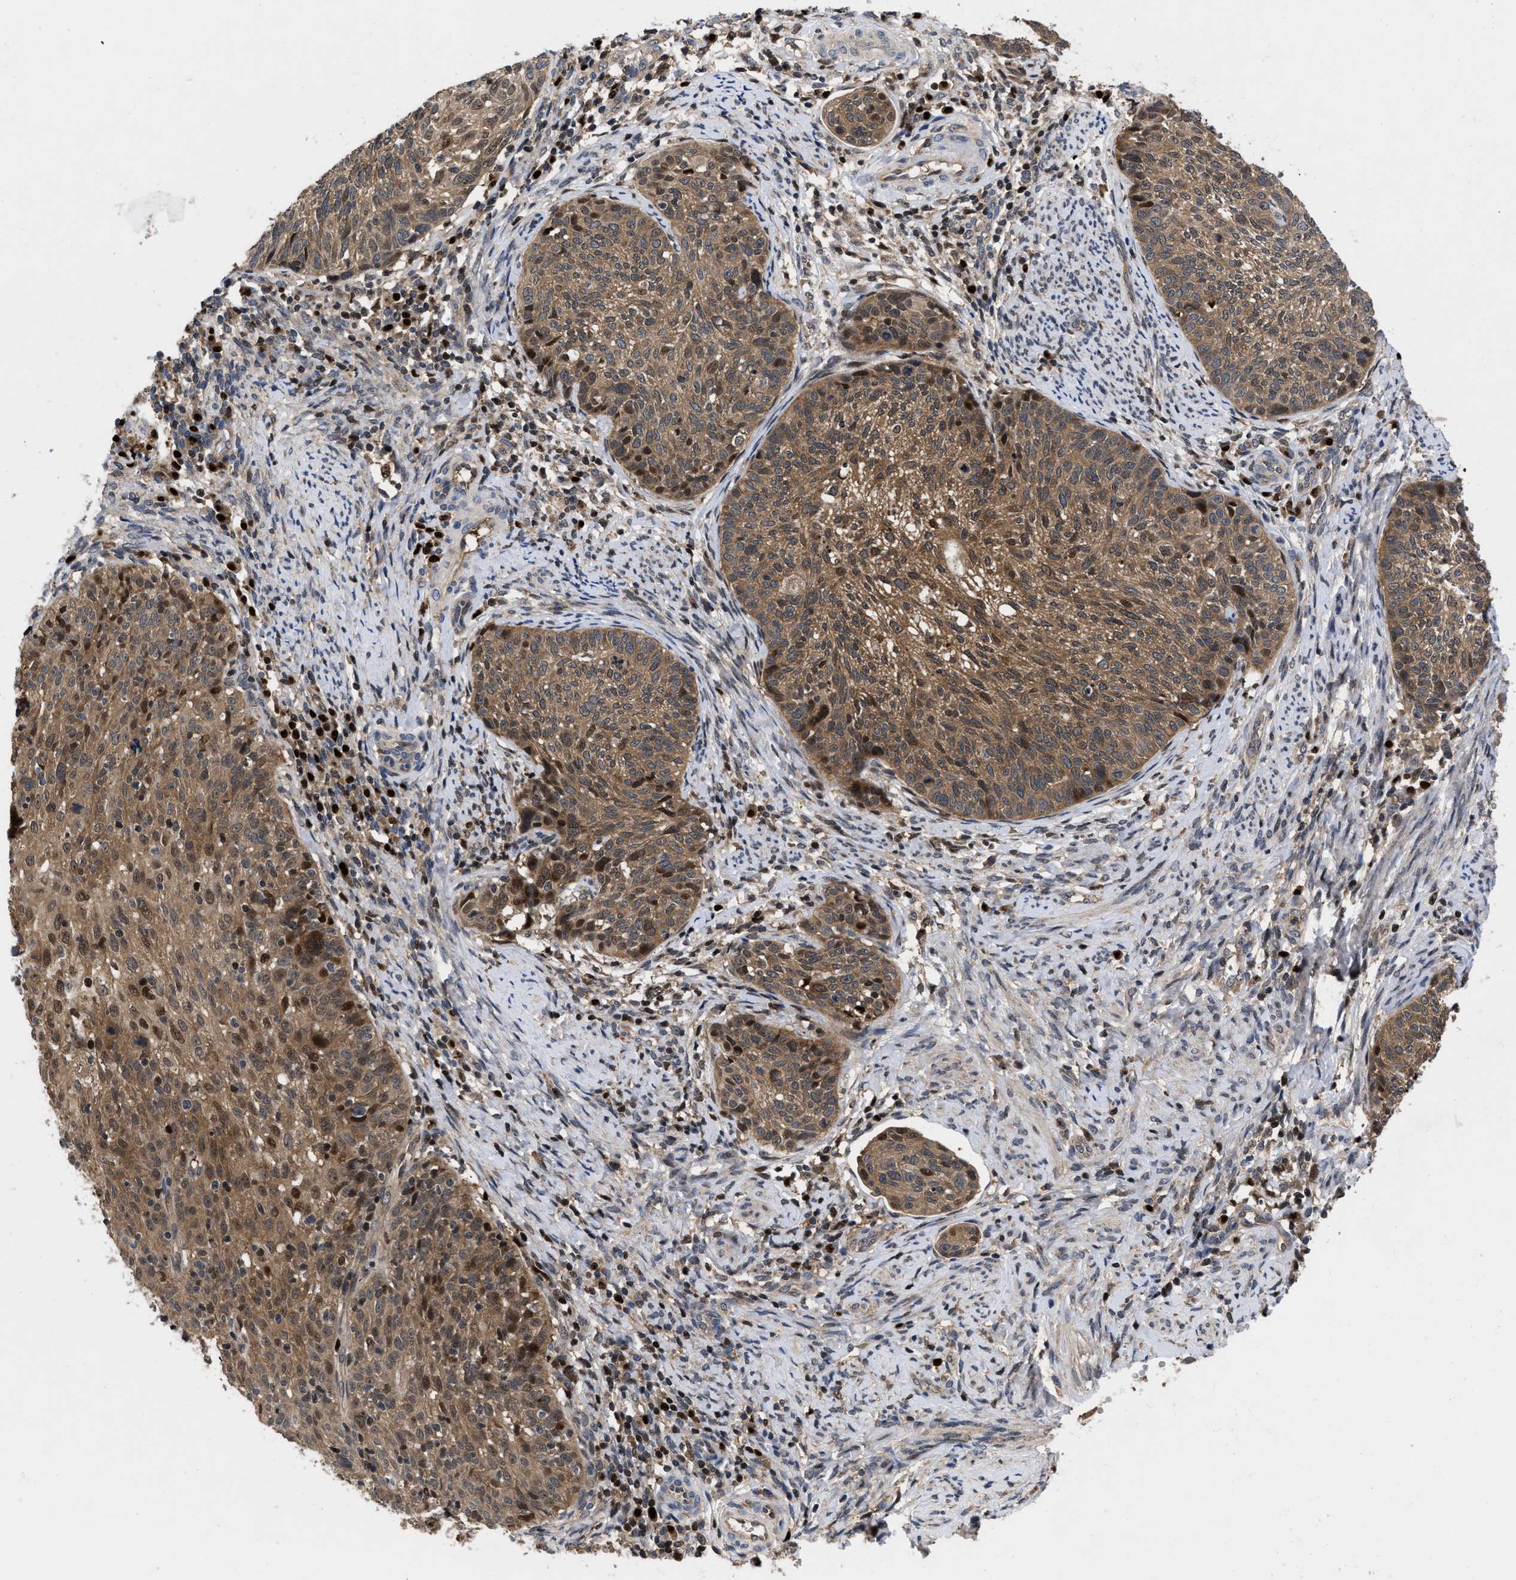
{"staining": {"intensity": "moderate", "quantity": ">75%", "location": "cytoplasmic/membranous,nuclear"}, "tissue": "cervical cancer", "cell_type": "Tumor cells", "image_type": "cancer", "snomed": [{"axis": "morphology", "description": "Squamous cell carcinoma, NOS"}, {"axis": "topography", "description": "Cervix"}], "caption": "About >75% of tumor cells in human cervical squamous cell carcinoma display moderate cytoplasmic/membranous and nuclear protein staining as visualized by brown immunohistochemical staining.", "gene": "FAM200A", "patient": {"sex": "female", "age": 70}}